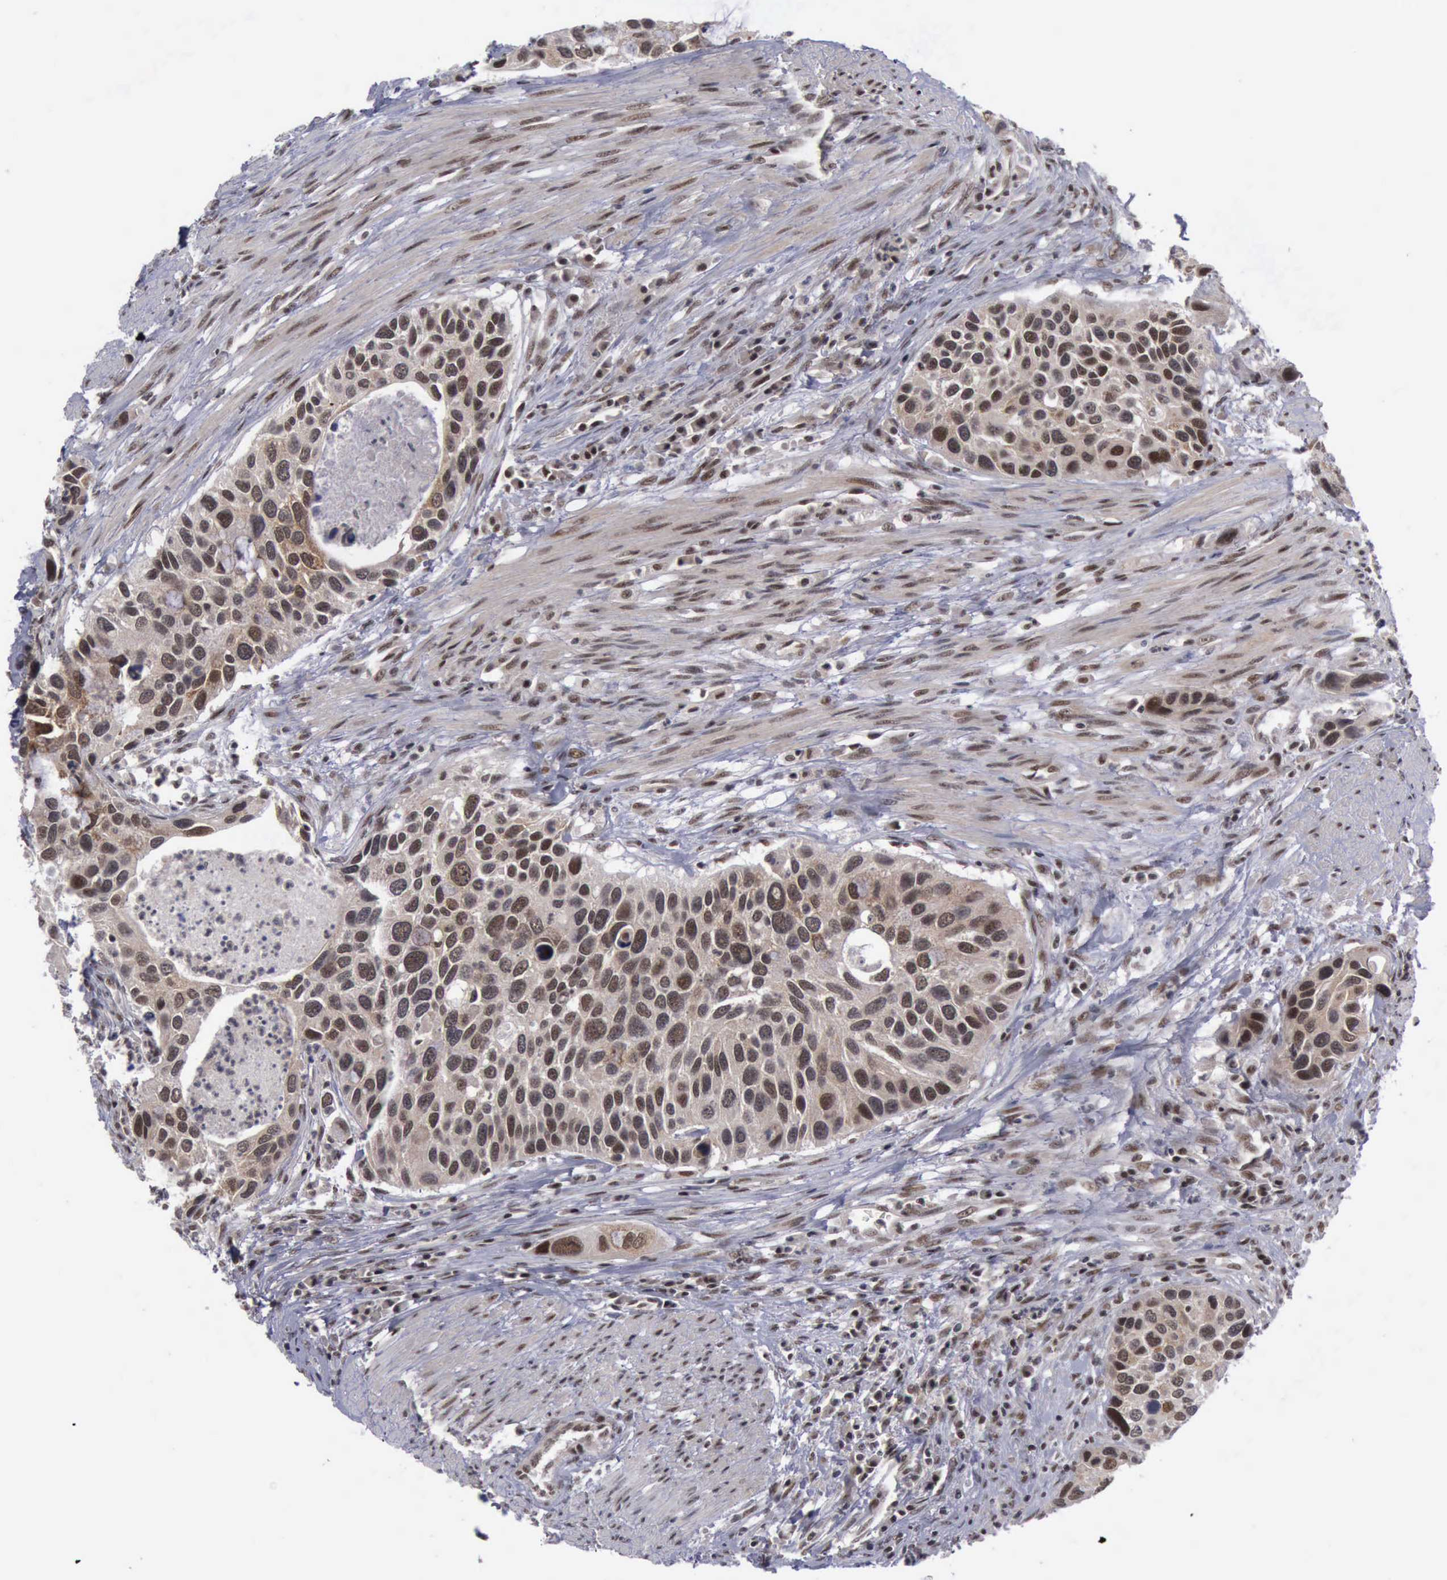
{"staining": {"intensity": "moderate", "quantity": ">75%", "location": "cytoplasmic/membranous,nuclear"}, "tissue": "urothelial cancer", "cell_type": "Tumor cells", "image_type": "cancer", "snomed": [{"axis": "morphology", "description": "Urothelial carcinoma, High grade"}, {"axis": "topography", "description": "Urinary bladder"}], "caption": "This histopathology image reveals immunohistochemistry (IHC) staining of human urothelial cancer, with medium moderate cytoplasmic/membranous and nuclear staining in approximately >75% of tumor cells.", "gene": "ATM", "patient": {"sex": "male", "age": 66}}